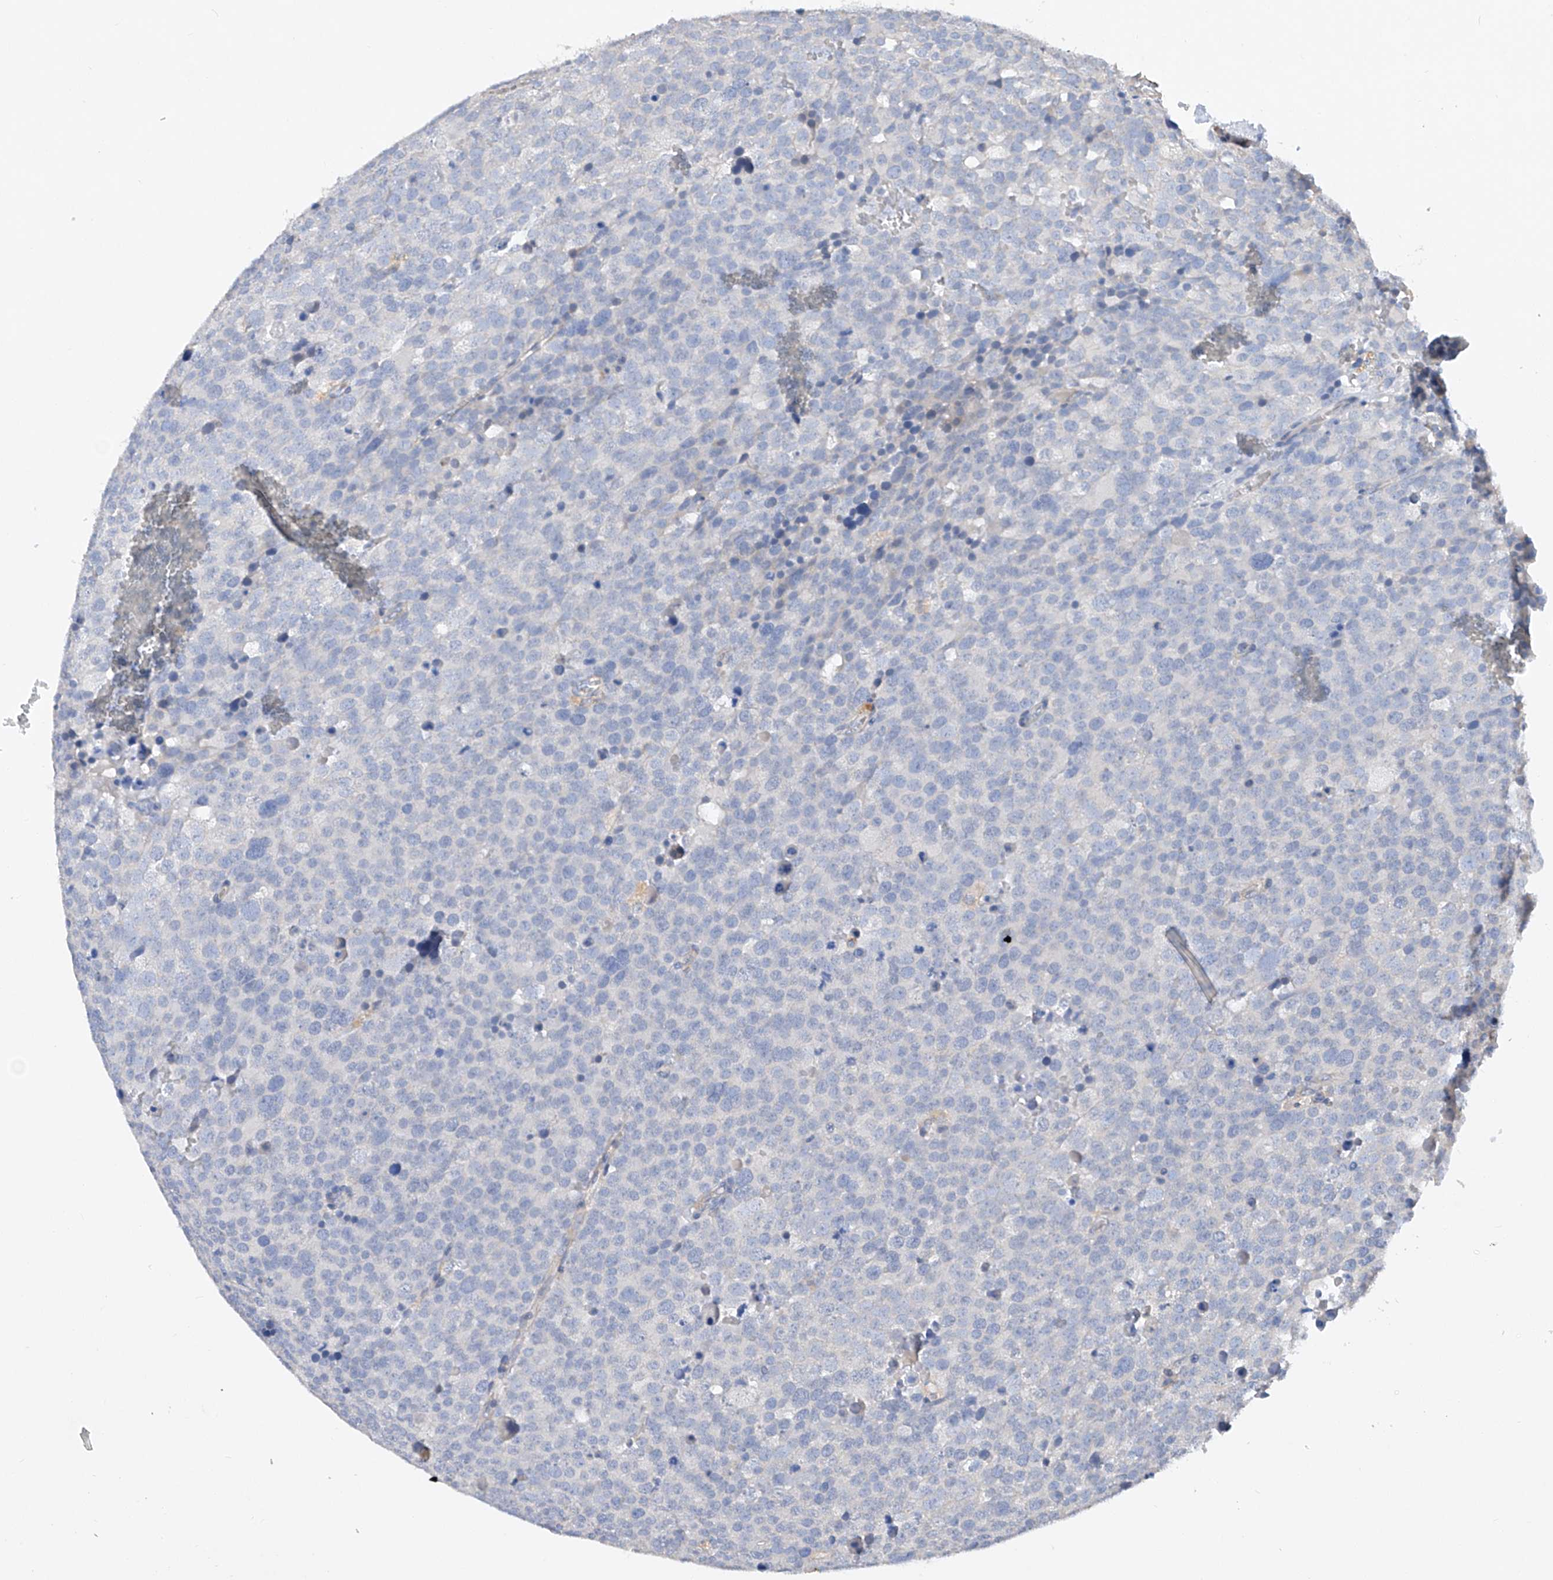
{"staining": {"intensity": "negative", "quantity": "none", "location": "none"}, "tissue": "testis cancer", "cell_type": "Tumor cells", "image_type": "cancer", "snomed": [{"axis": "morphology", "description": "Seminoma, NOS"}, {"axis": "topography", "description": "Testis"}], "caption": "This photomicrograph is of testis seminoma stained with IHC to label a protein in brown with the nuclei are counter-stained blue. There is no expression in tumor cells.", "gene": "AMD1", "patient": {"sex": "male", "age": 71}}